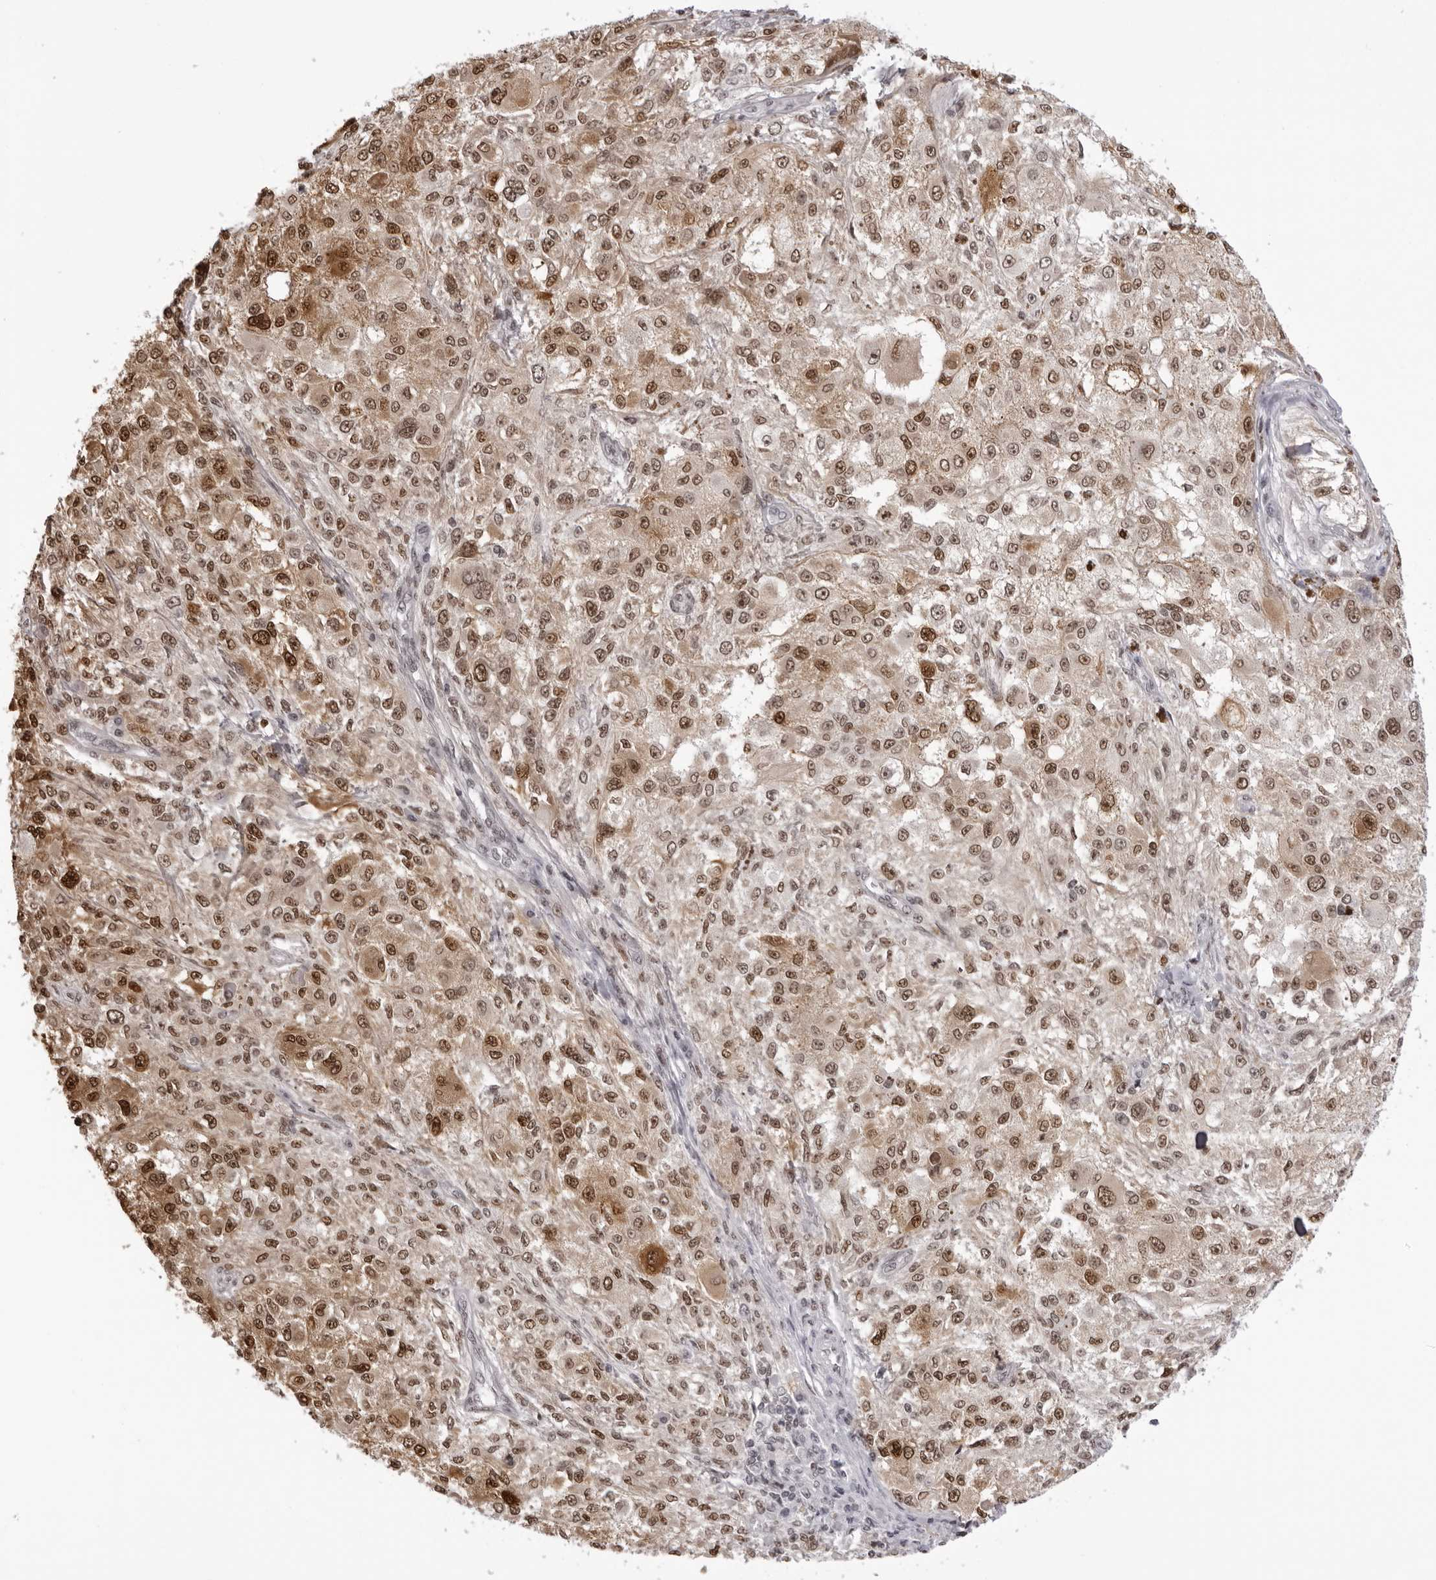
{"staining": {"intensity": "moderate", "quantity": ">75%", "location": "cytoplasmic/membranous,nuclear"}, "tissue": "melanoma", "cell_type": "Tumor cells", "image_type": "cancer", "snomed": [{"axis": "morphology", "description": "Necrosis, NOS"}, {"axis": "morphology", "description": "Malignant melanoma, NOS"}, {"axis": "topography", "description": "Skin"}], "caption": "The histopathology image demonstrates staining of malignant melanoma, revealing moderate cytoplasmic/membranous and nuclear protein staining (brown color) within tumor cells. (brown staining indicates protein expression, while blue staining denotes nuclei).", "gene": "HSPA4", "patient": {"sex": "female", "age": 87}}